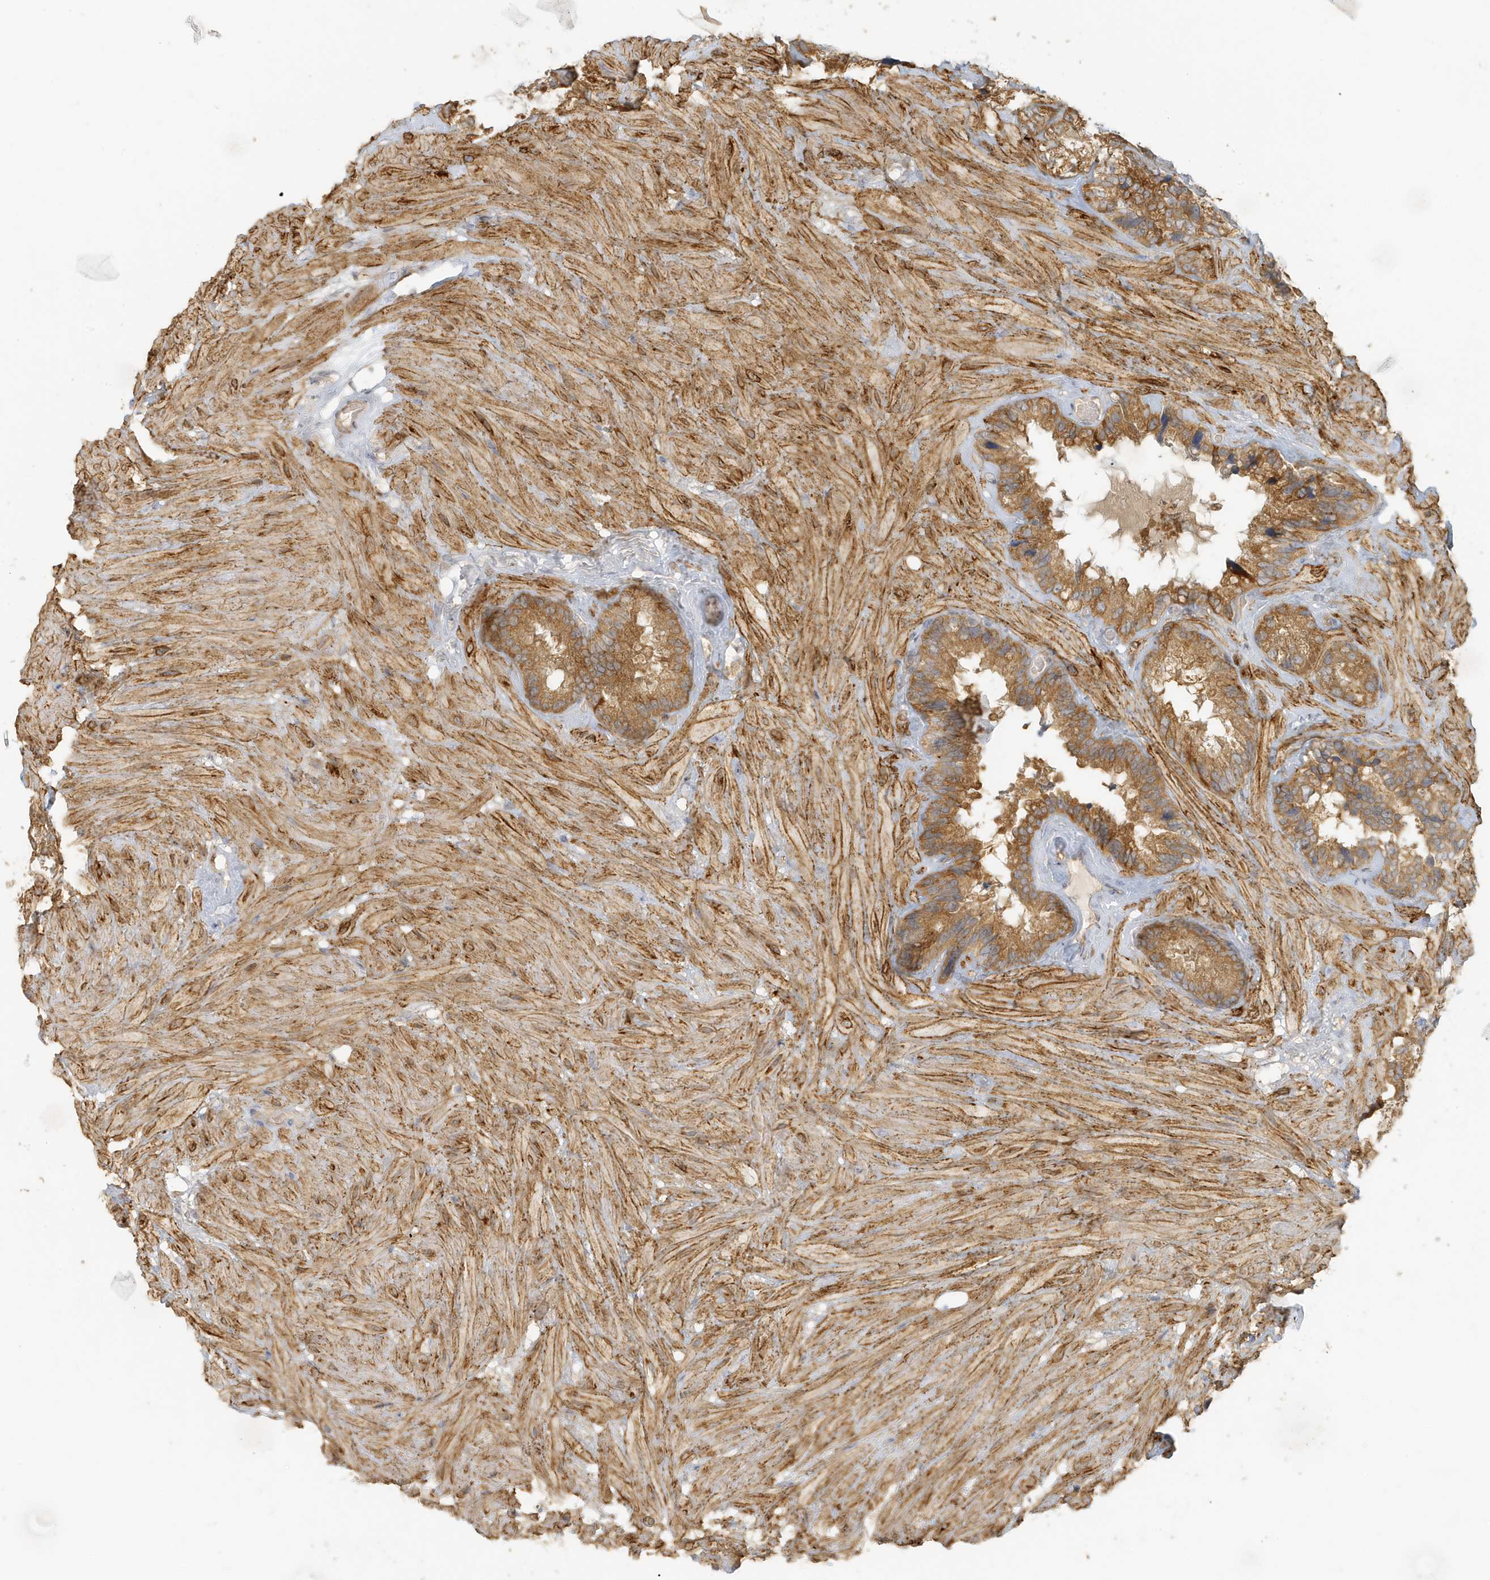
{"staining": {"intensity": "moderate", "quantity": ">75%", "location": "cytoplasmic/membranous"}, "tissue": "seminal vesicle", "cell_type": "Glandular cells", "image_type": "normal", "snomed": [{"axis": "morphology", "description": "Normal tissue, NOS"}, {"axis": "topography", "description": "Prostate"}, {"axis": "topography", "description": "Seminal veicle"}], "caption": "This micrograph exhibits immunohistochemistry staining of normal human seminal vesicle, with medium moderate cytoplasmic/membranous staining in approximately >75% of glandular cells.", "gene": "MCOLN1", "patient": {"sex": "male", "age": 68}}